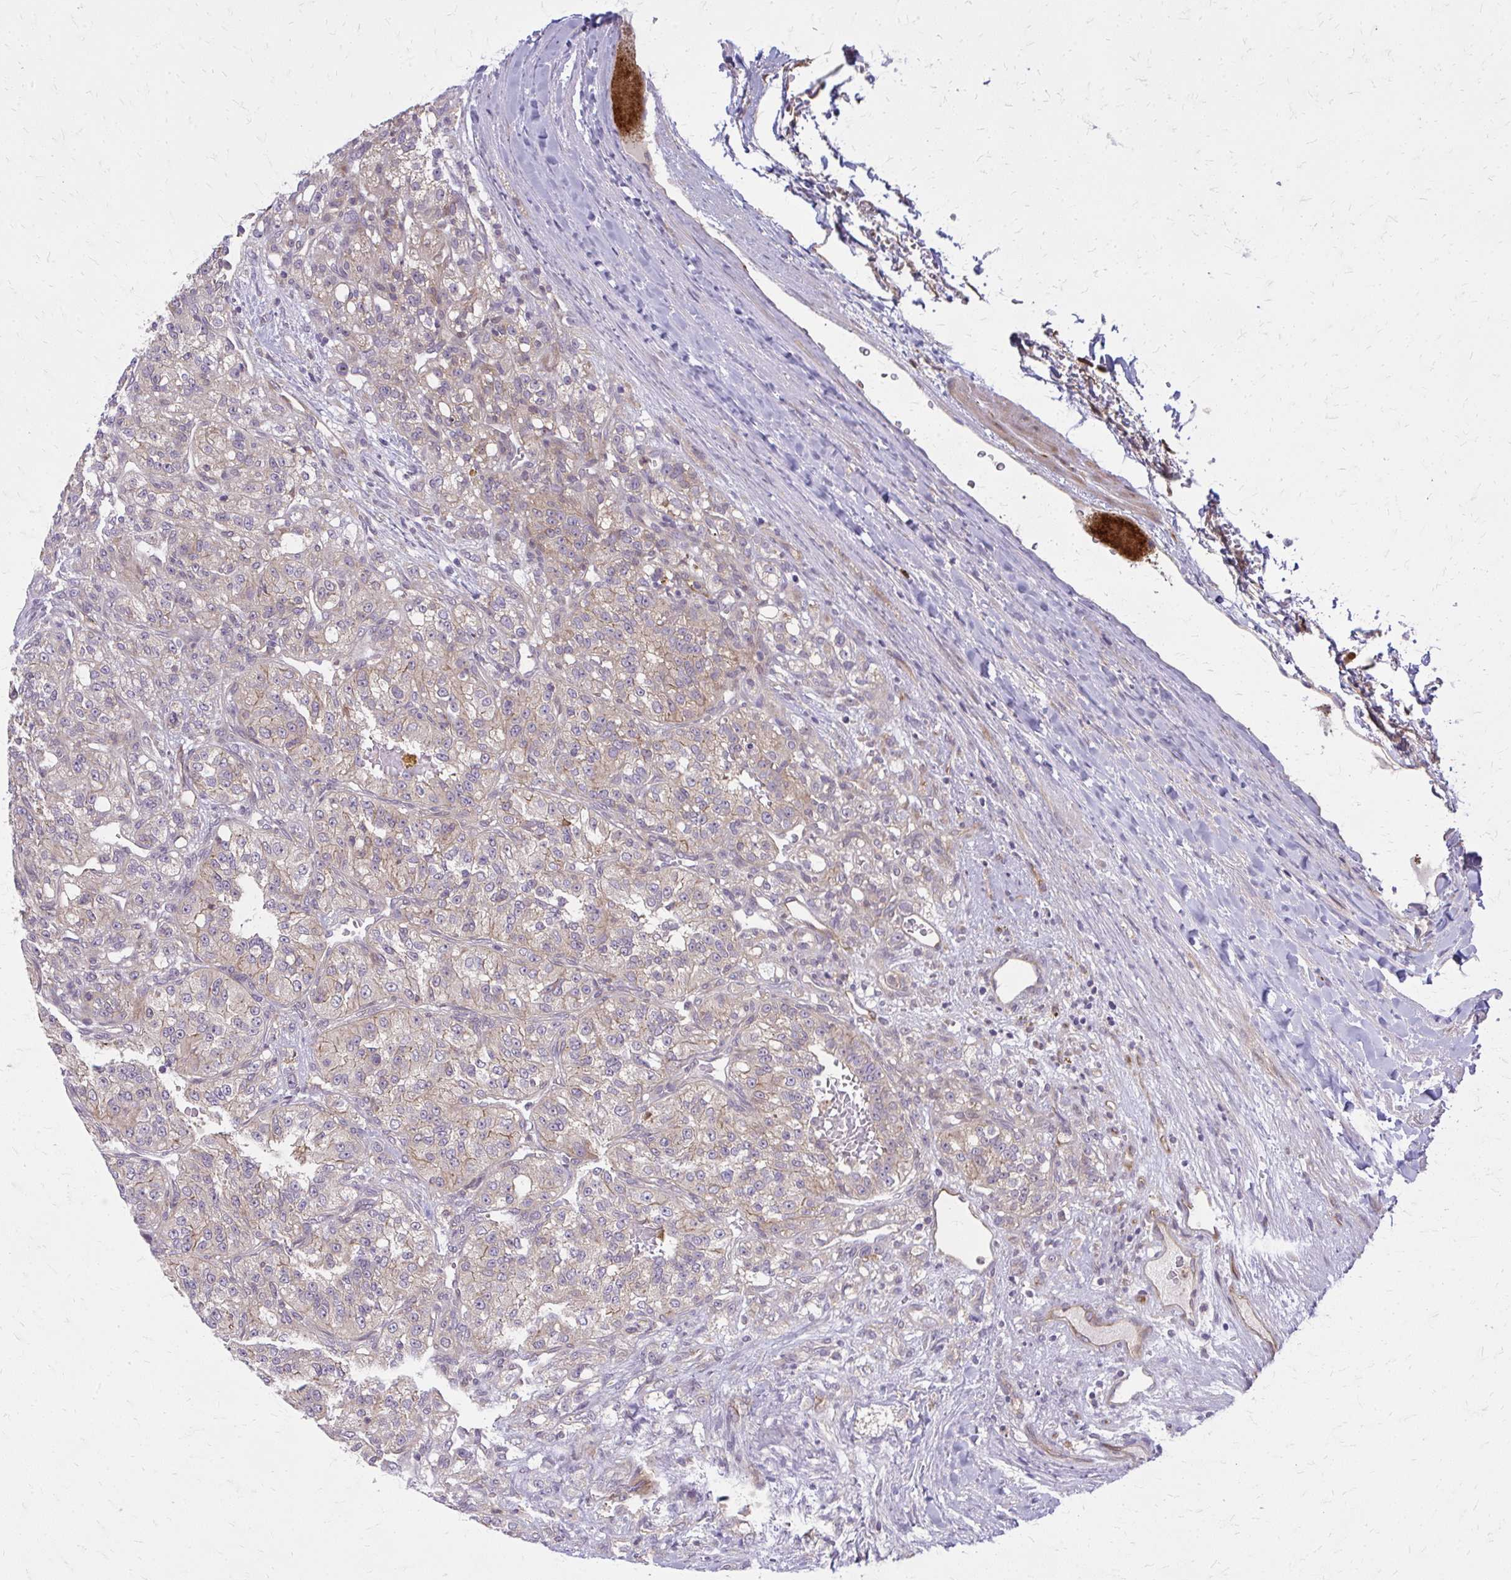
{"staining": {"intensity": "weak", "quantity": "25%-75%", "location": "cytoplasmic/membranous"}, "tissue": "renal cancer", "cell_type": "Tumor cells", "image_type": "cancer", "snomed": [{"axis": "morphology", "description": "Adenocarcinoma, NOS"}, {"axis": "topography", "description": "Kidney"}], "caption": "Renal adenocarcinoma stained with immunohistochemistry reveals weak cytoplasmic/membranous expression in approximately 25%-75% of tumor cells.", "gene": "OXNAD1", "patient": {"sex": "female", "age": 63}}